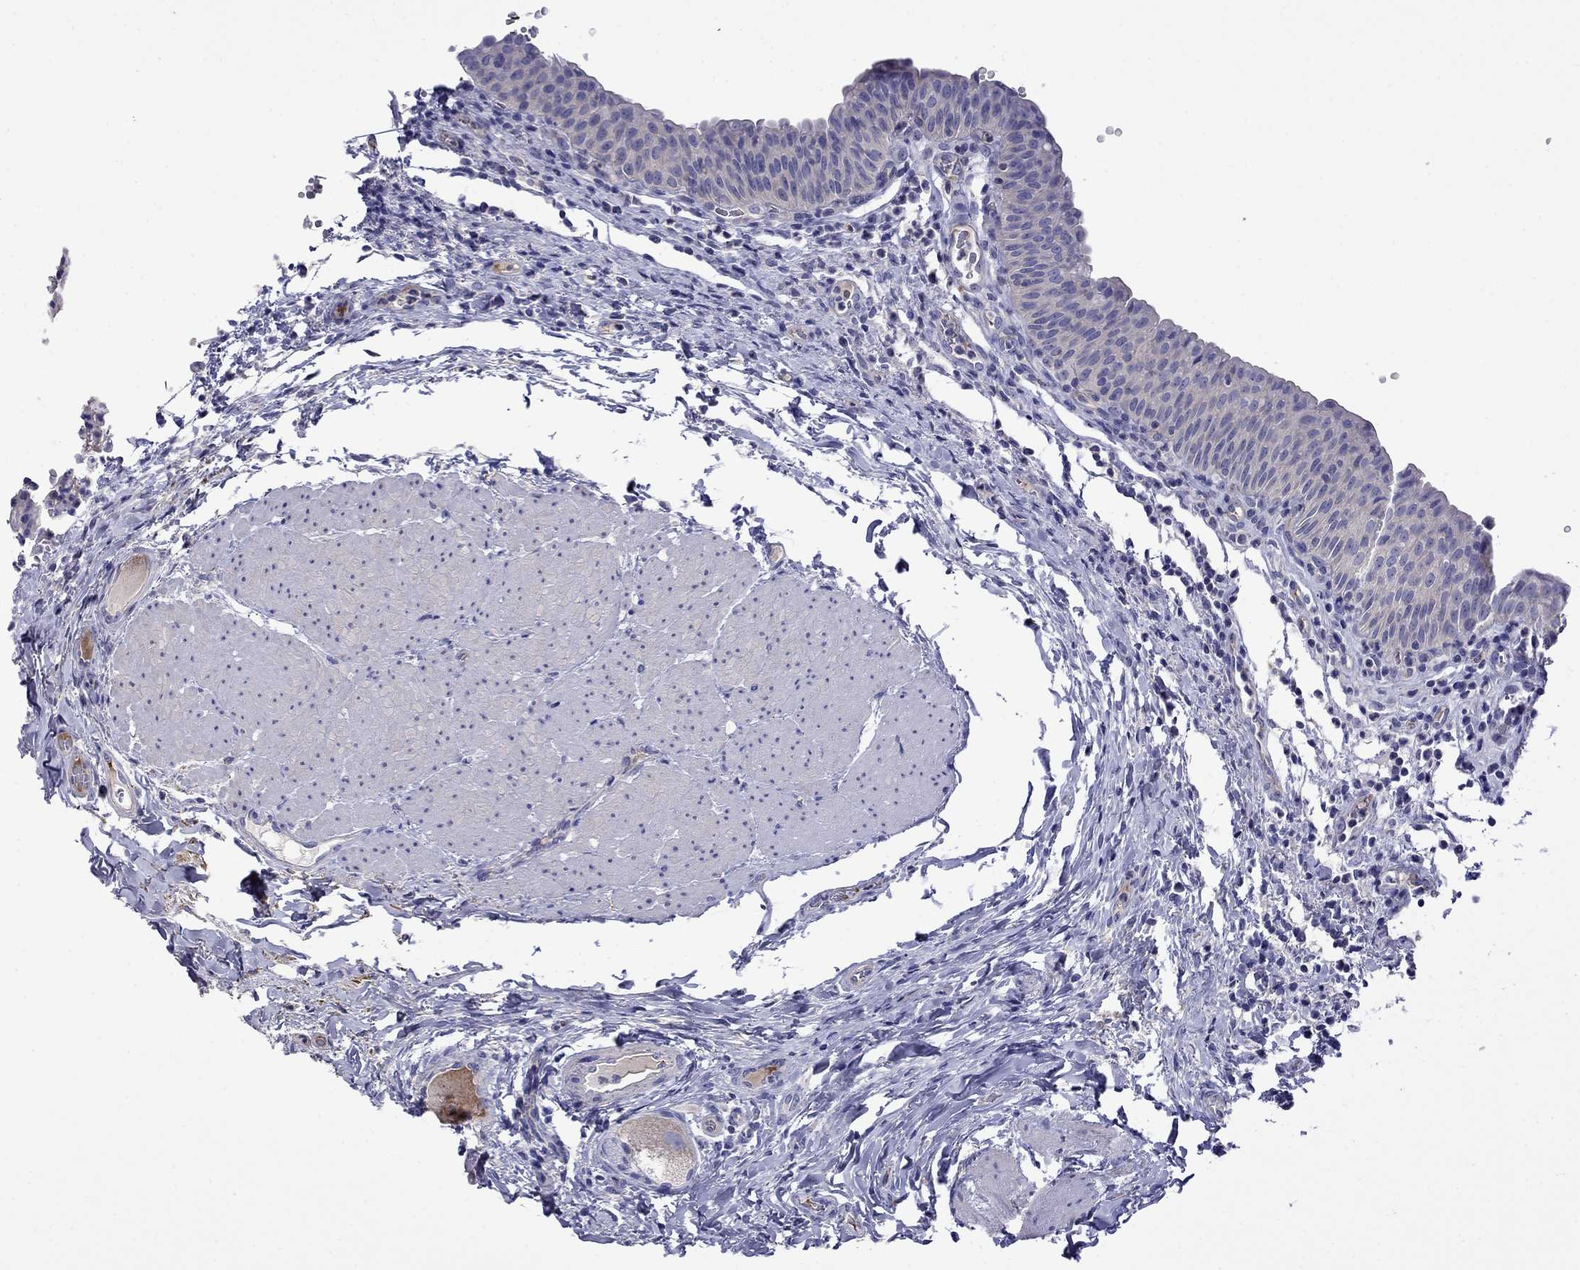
{"staining": {"intensity": "negative", "quantity": "none", "location": "none"}, "tissue": "urinary bladder", "cell_type": "Urothelial cells", "image_type": "normal", "snomed": [{"axis": "morphology", "description": "Normal tissue, NOS"}, {"axis": "topography", "description": "Urinary bladder"}], "caption": "Immunohistochemical staining of benign urinary bladder demonstrates no significant expression in urothelial cells.", "gene": "STAR", "patient": {"sex": "male", "age": 66}}